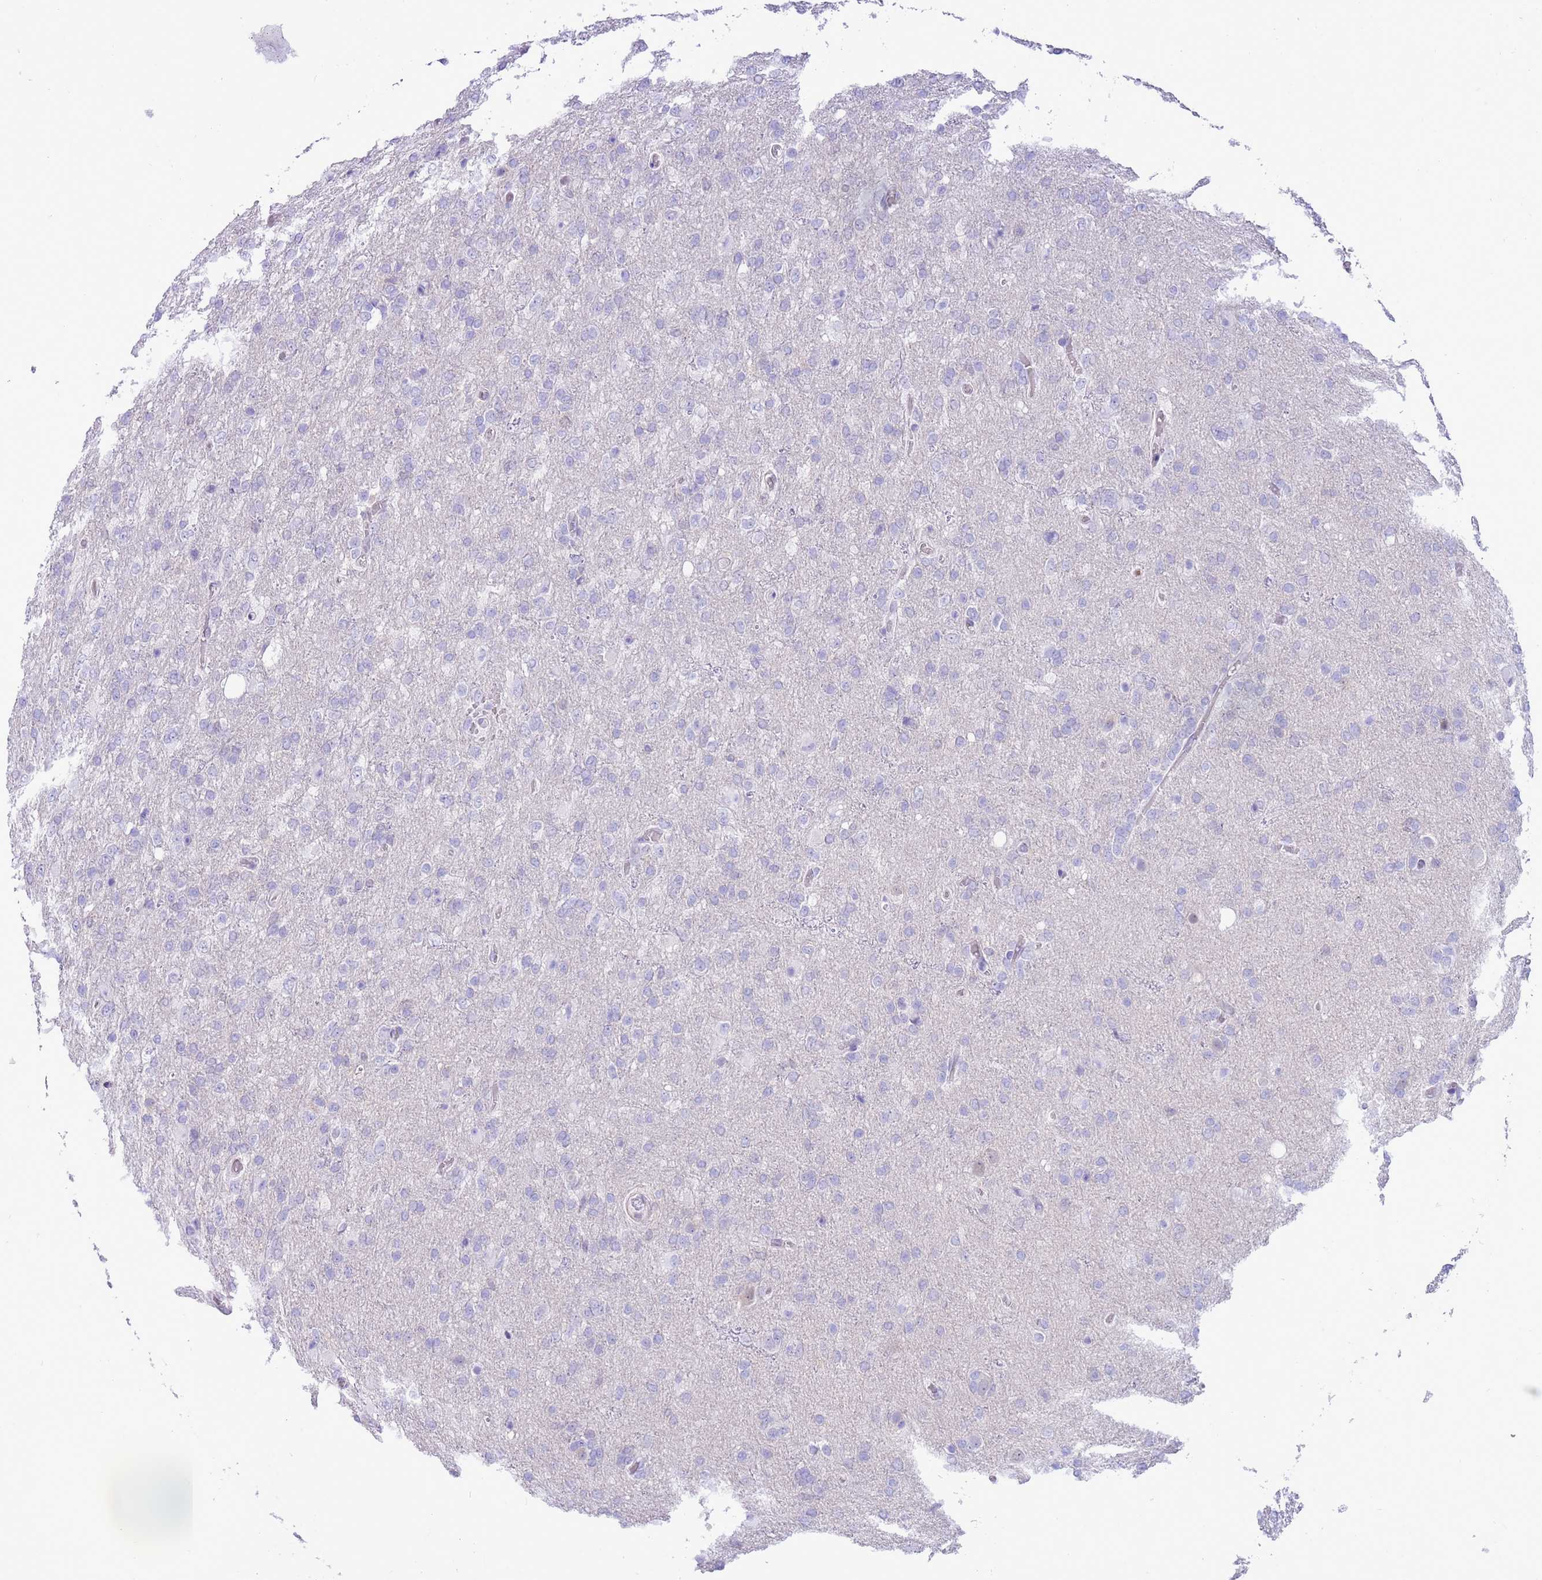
{"staining": {"intensity": "negative", "quantity": "none", "location": "none"}, "tissue": "glioma", "cell_type": "Tumor cells", "image_type": "cancer", "snomed": [{"axis": "morphology", "description": "Glioma, malignant, High grade"}, {"axis": "topography", "description": "Brain"}], "caption": "Immunohistochemistry histopathology image of human high-grade glioma (malignant) stained for a protein (brown), which reveals no positivity in tumor cells. The staining was performed using DAB (3,3'-diaminobenzidine) to visualize the protein expression in brown, while the nuclei were stained in blue with hematoxylin (Magnification: 20x).", "gene": "DDI2", "patient": {"sex": "female", "age": 74}}